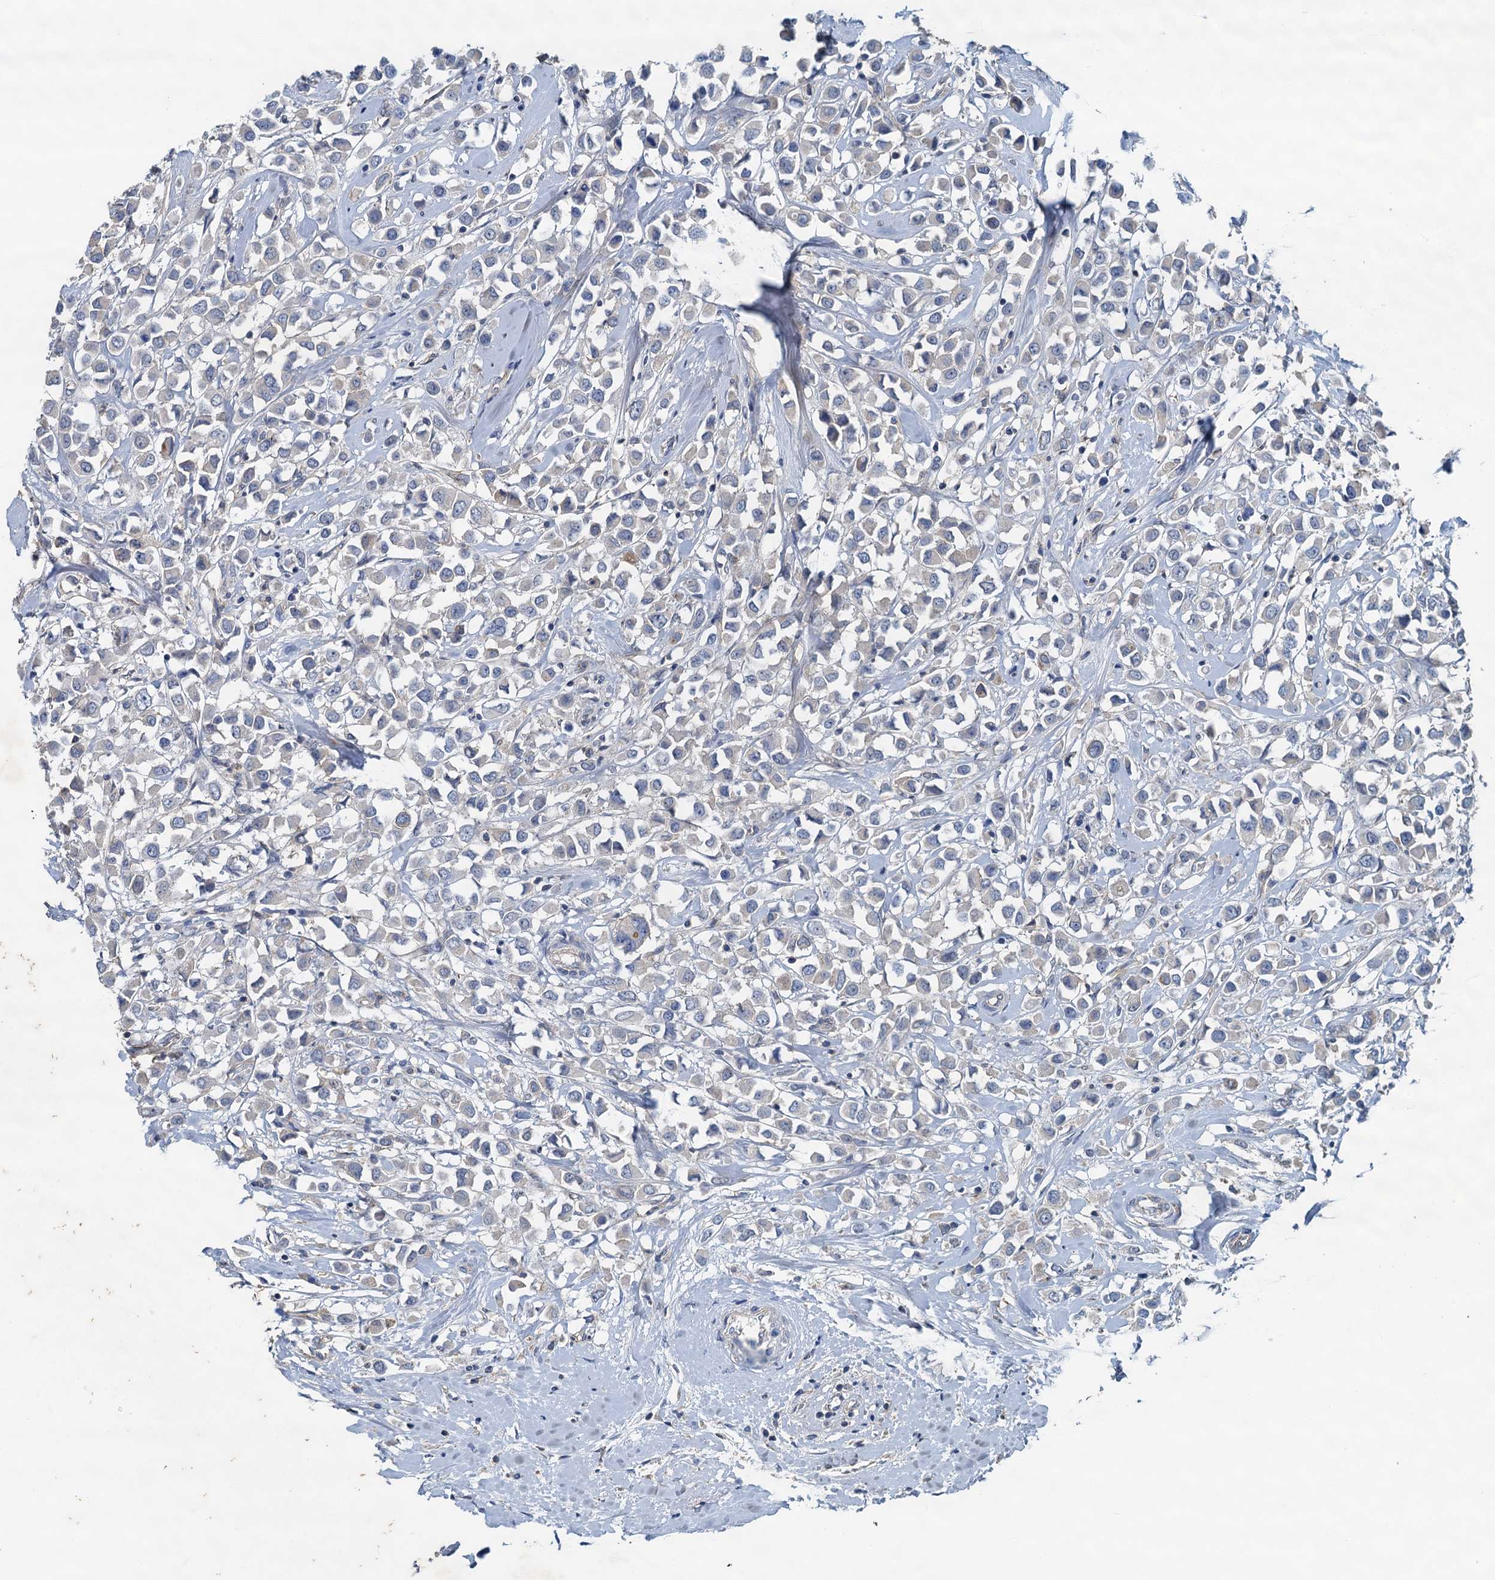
{"staining": {"intensity": "negative", "quantity": "none", "location": "none"}, "tissue": "breast cancer", "cell_type": "Tumor cells", "image_type": "cancer", "snomed": [{"axis": "morphology", "description": "Duct carcinoma"}, {"axis": "topography", "description": "Breast"}], "caption": "This is an IHC micrograph of breast invasive ductal carcinoma. There is no staining in tumor cells.", "gene": "THAP10", "patient": {"sex": "female", "age": 61}}